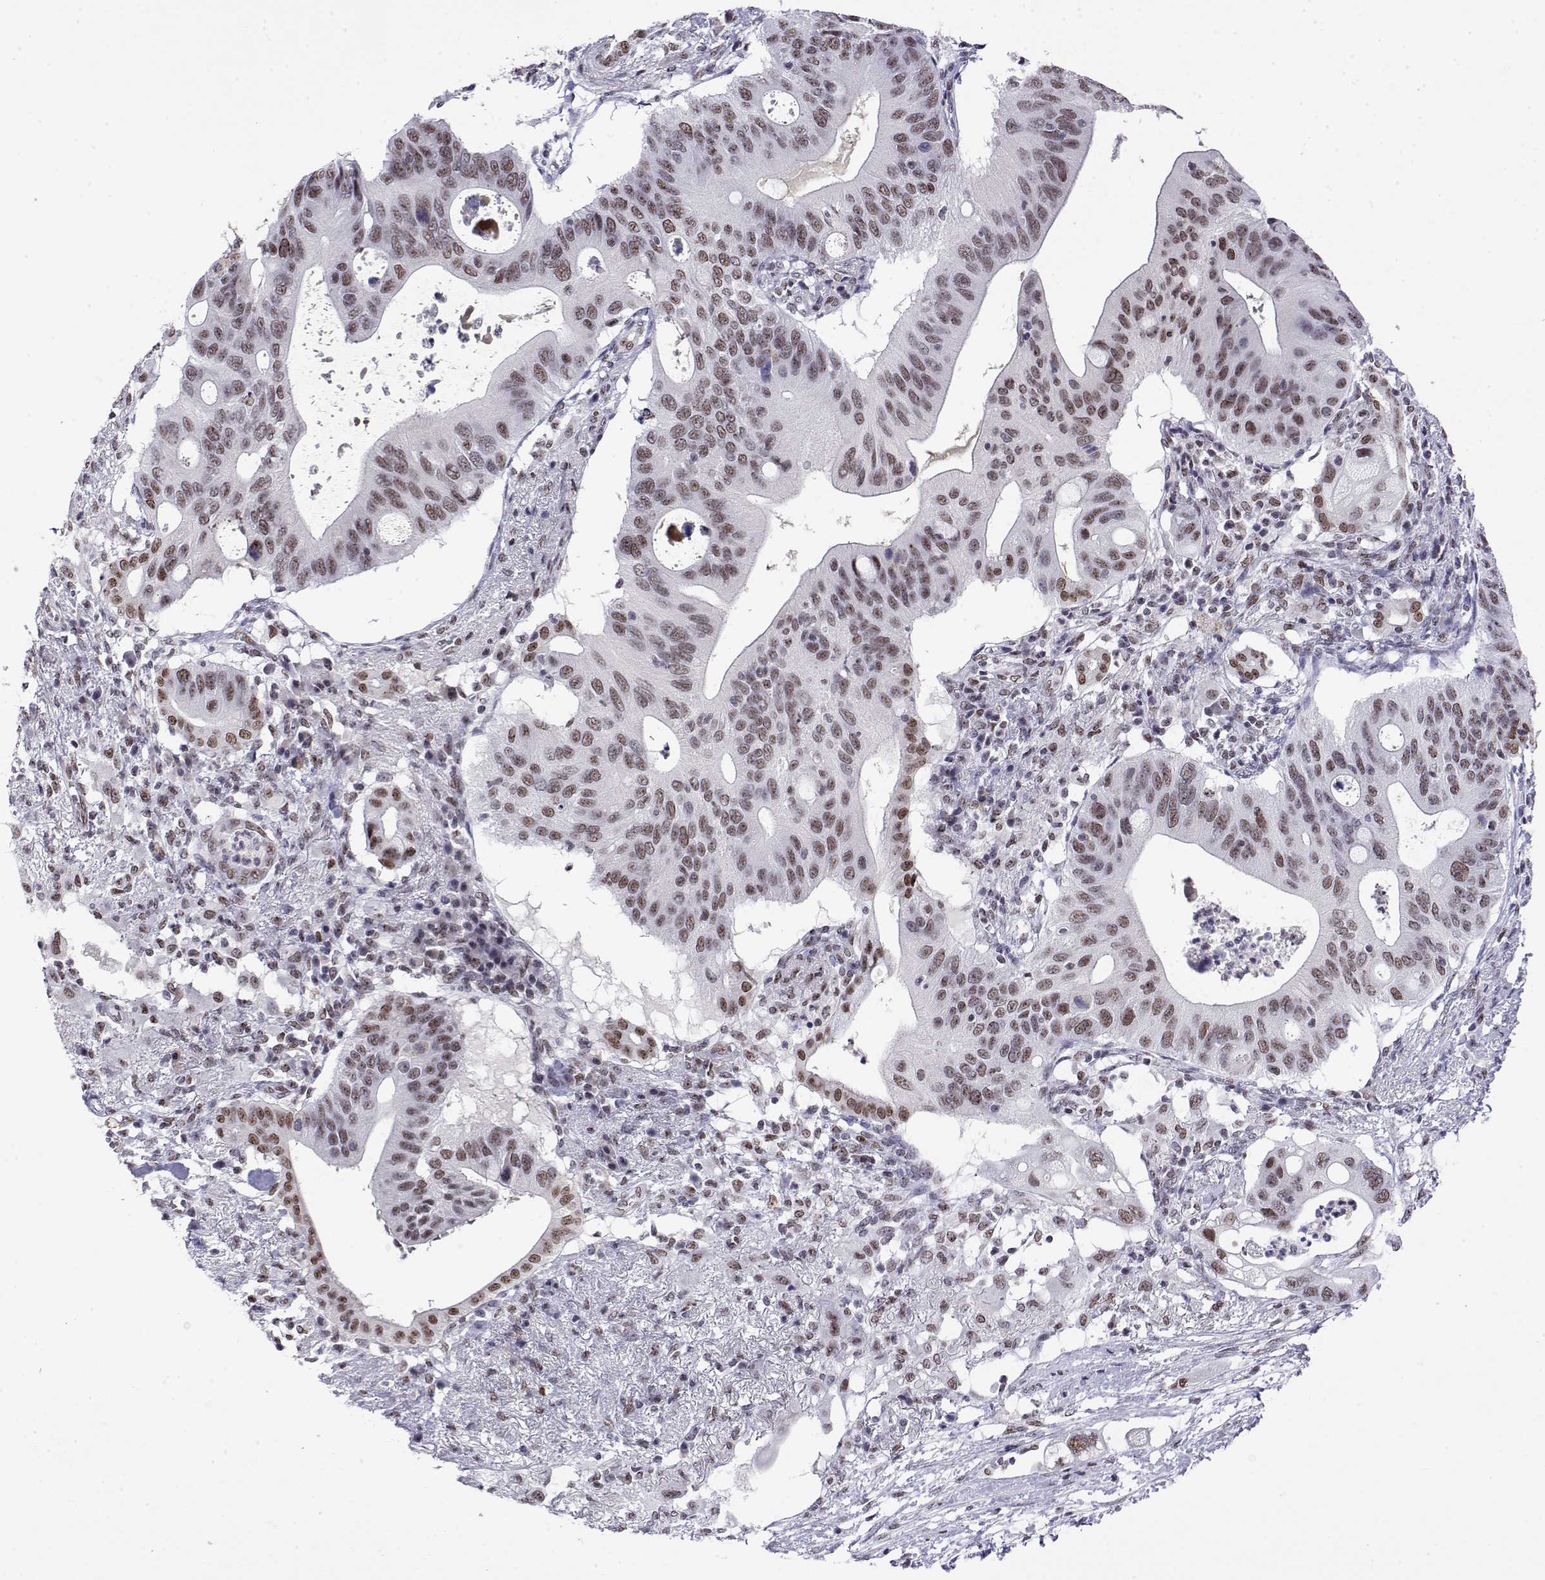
{"staining": {"intensity": "moderate", "quantity": ">75%", "location": "nuclear"}, "tissue": "pancreatic cancer", "cell_type": "Tumor cells", "image_type": "cancer", "snomed": [{"axis": "morphology", "description": "Adenocarcinoma, NOS"}, {"axis": "topography", "description": "Pancreas"}], "caption": "Protein staining displays moderate nuclear expression in approximately >75% of tumor cells in pancreatic cancer (adenocarcinoma). (DAB = brown stain, brightfield microscopy at high magnification).", "gene": "POLDIP3", "patient": {"sex": "female", "age": 72}}